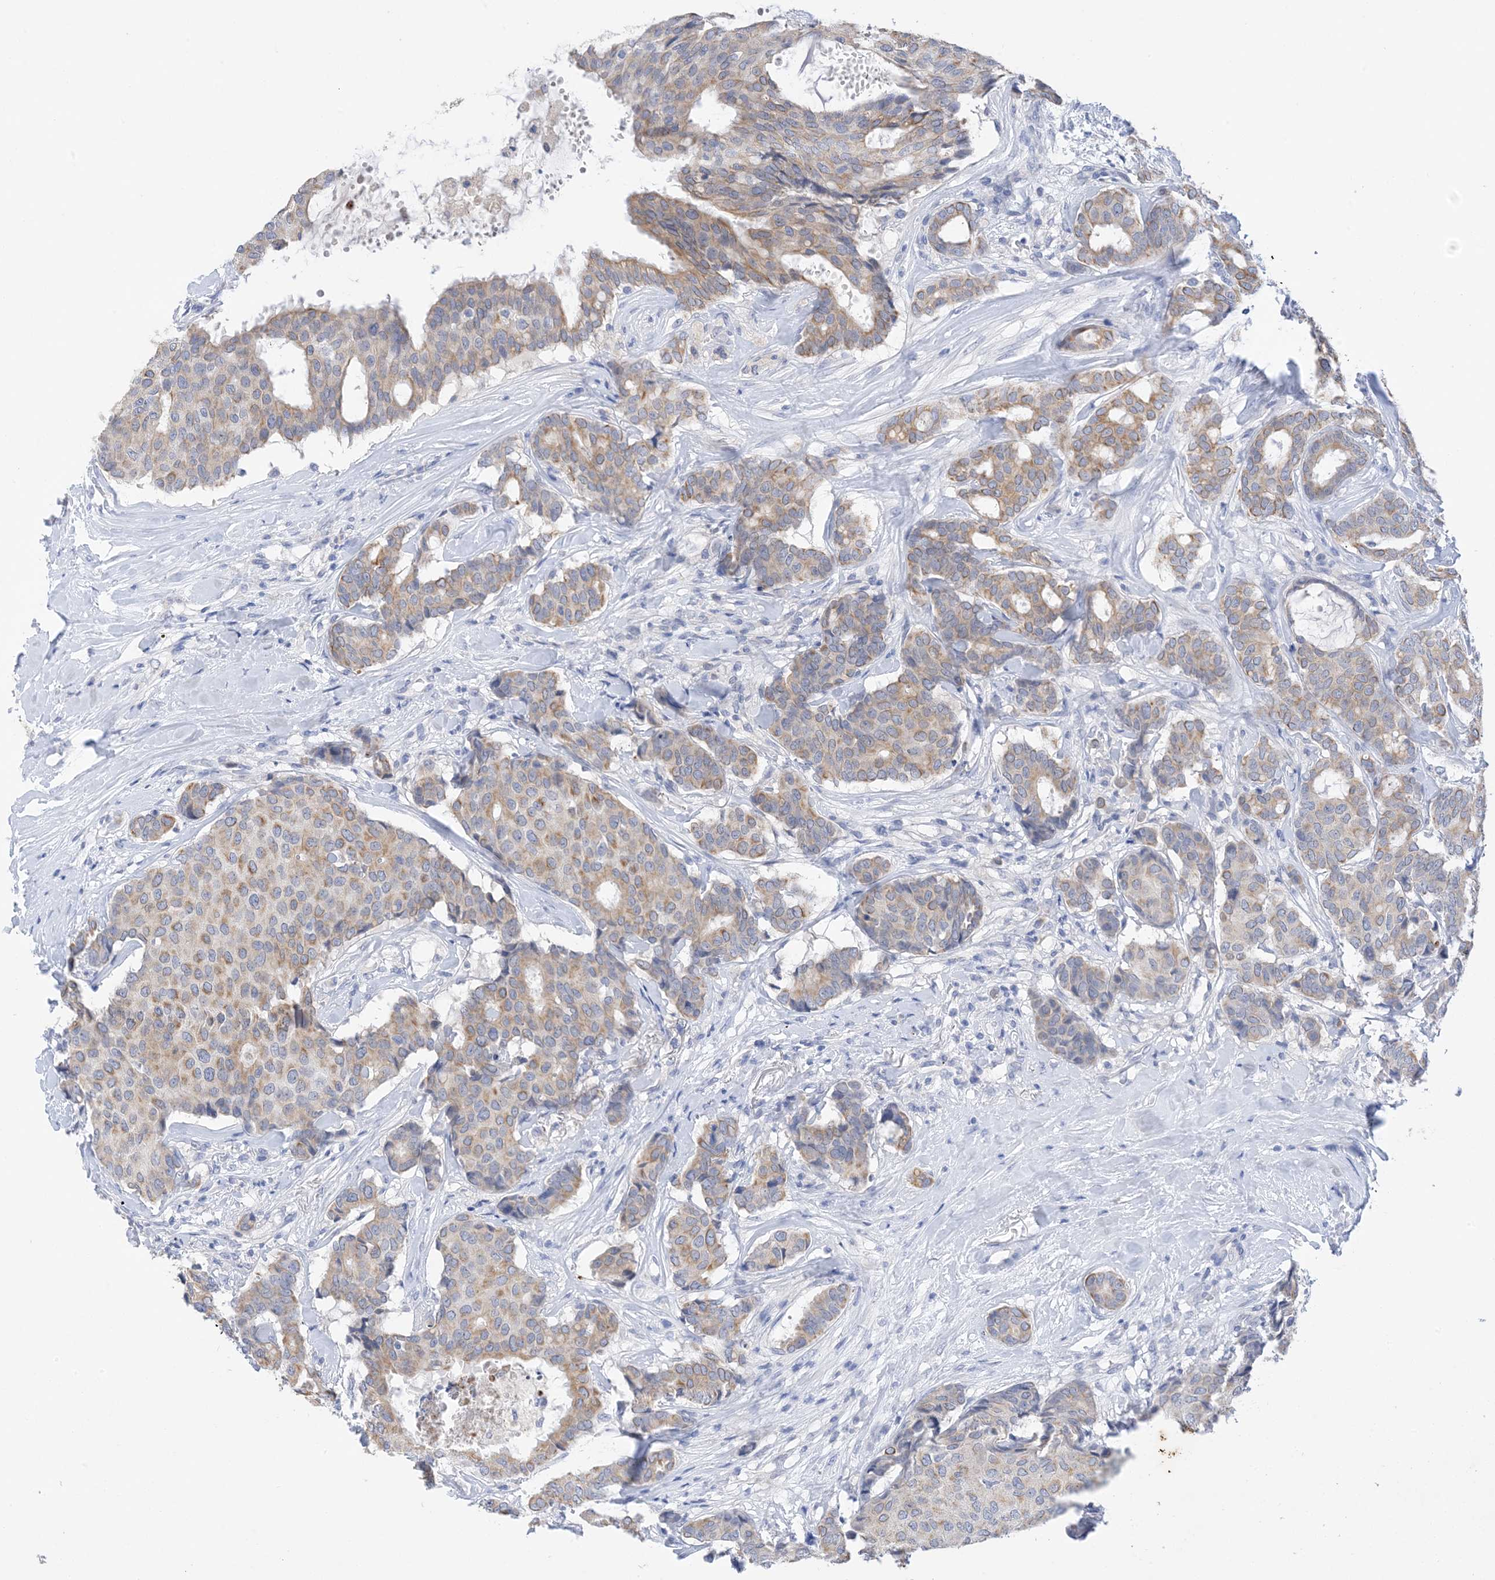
{"staining": {"intensity": "moderate", "quantity": "25%-75%", "location": "cytoplasmic/membranous"}, "tissue": "breast cancer", "cell_type": "Tumor cells", "image_type": "cancer", "snomed": [{"axis": "morphology", "description": "Duct carcinoma"}, {"axis": "topography", "description": "Breast"}], "caption": "Immunohistochemical staining of human intraductal carcinoma (breast) displays medium levels of moderate cytoplasmic/membranous protein staining in approximately 25%-75% of tumor cells. (Brightfield microscopy of DAB IHC at high magnification).", "gene": "PLK4", "patient": {"sex": "female", "age": 75}}